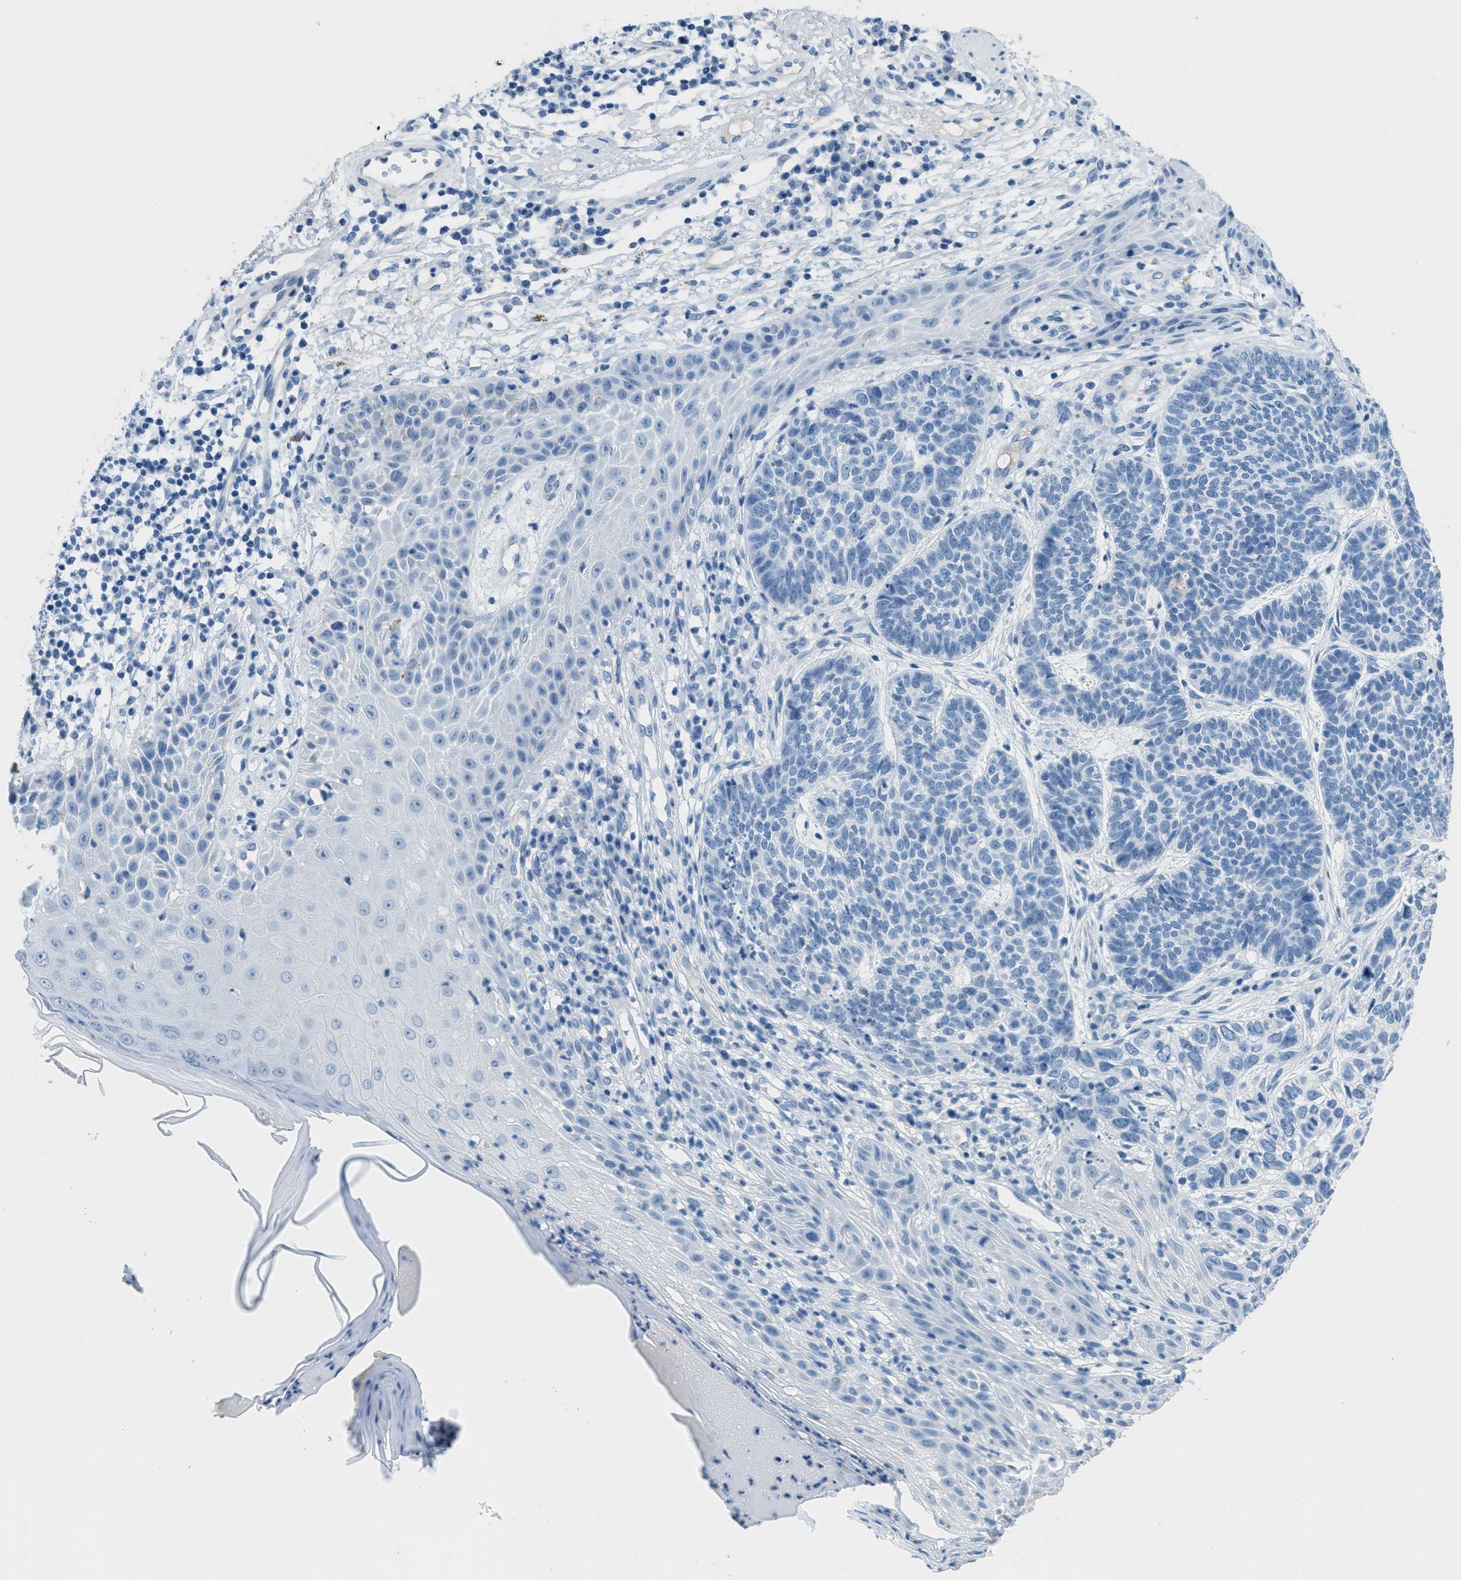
{"staining": {"intensity": "negative", "quantity": "none", "location": "none"}, "tissue": "skin cancer", "cell_type": "Tumor cells", "image_type": "cancer", "snomed": [{"axis": "morphology", "description": "Normal tissue, NOS"}, {"axis": "morphology", "description": "Basal cell carcinoma"}, {"axis": "topography", "description": "Skin"}], "caption": "Immunohistochemical staining of skin cancer (basal cell carcinoma) shows no significant positivity in tumor cells. Nuclei are stained in blue.", "gene": "MGARP", "patient": {"sex": "male", "age": 79}}